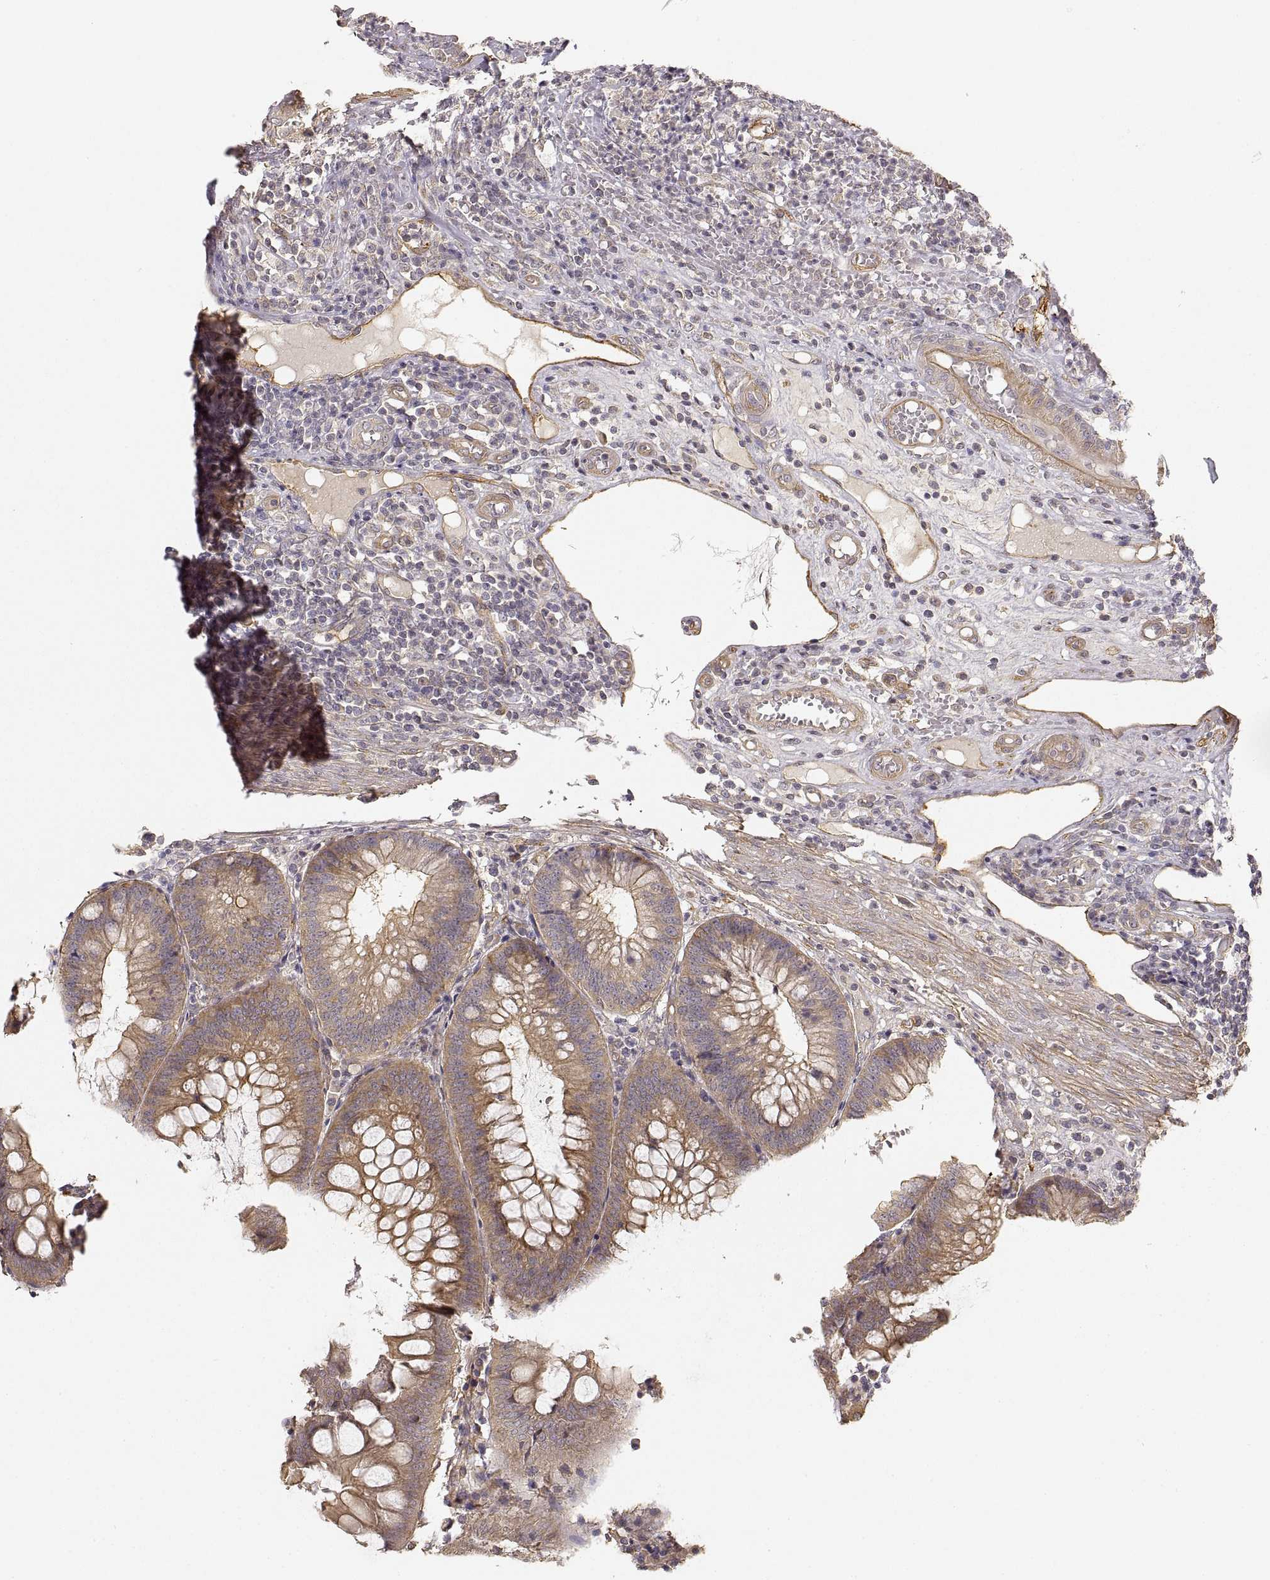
{"staining": {"intensity": "moderate", "quantity": ">75%", "location": "cytoplasmic/membranous"}, "tissue": "appendix", "cell_type": "Glandular cells", "image_type": "normal", "snomed": [{"axis": "morphology", "description": "Normal tissue, NOS"}, {"axis": "morphology", "description": "Inflammation, NOS"}, {"axis": "topography", "description": "Appendix"}], "caption": "A medium amount of moderate cytoplasmic/membranous staining is identified in about >75% of glandular cells in benign appendix. The protein of interest is stained brown, and the nuclei are stained in blue (DAB IHC with brightfield microscopy, high magnification).", "gene": "LAMA4", "patient": {"sex": "male", "age": 16}}